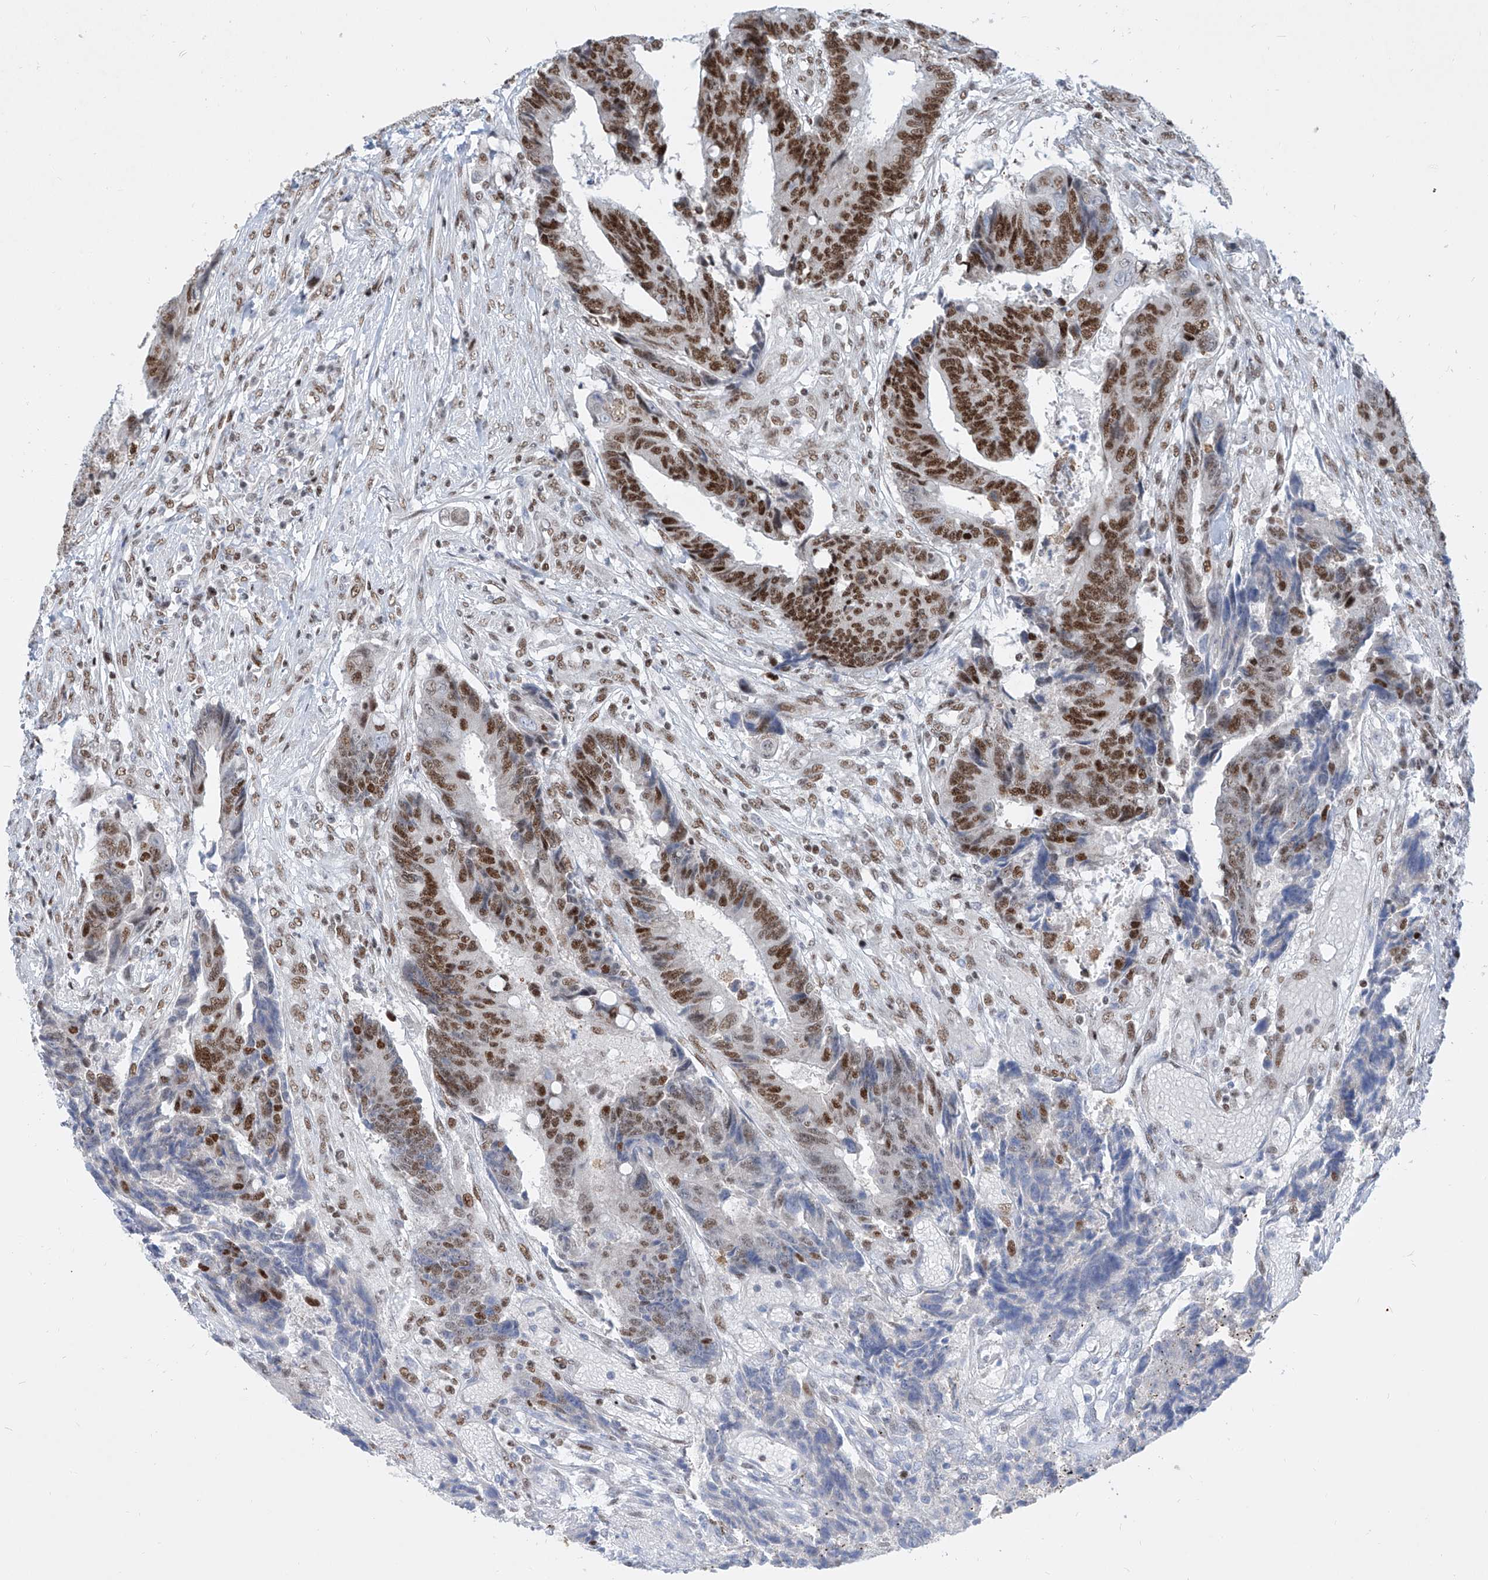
{"staining": {"intensity": "strong", "quantity": "25%-75%", "location": "nuclear"}, "tissue": "colorectal cancer", "cell_type": "Tumor cells", "image_type": "cancer", "snomed": [{"axis": "morphology", "description": "Adenocarcinoma, NOS"}, {"axis": "topography", "description": "Rectum"}], "caption": "Immunohistochemical staining of colorectal cancer demonstrates strong nuclear protein positivity in about 25%-75% of tumor cells. (IHC, brightfield microscopy, high magnification).", "gene": "TAF4", "patient": {"sex": "male", "age": 84}}